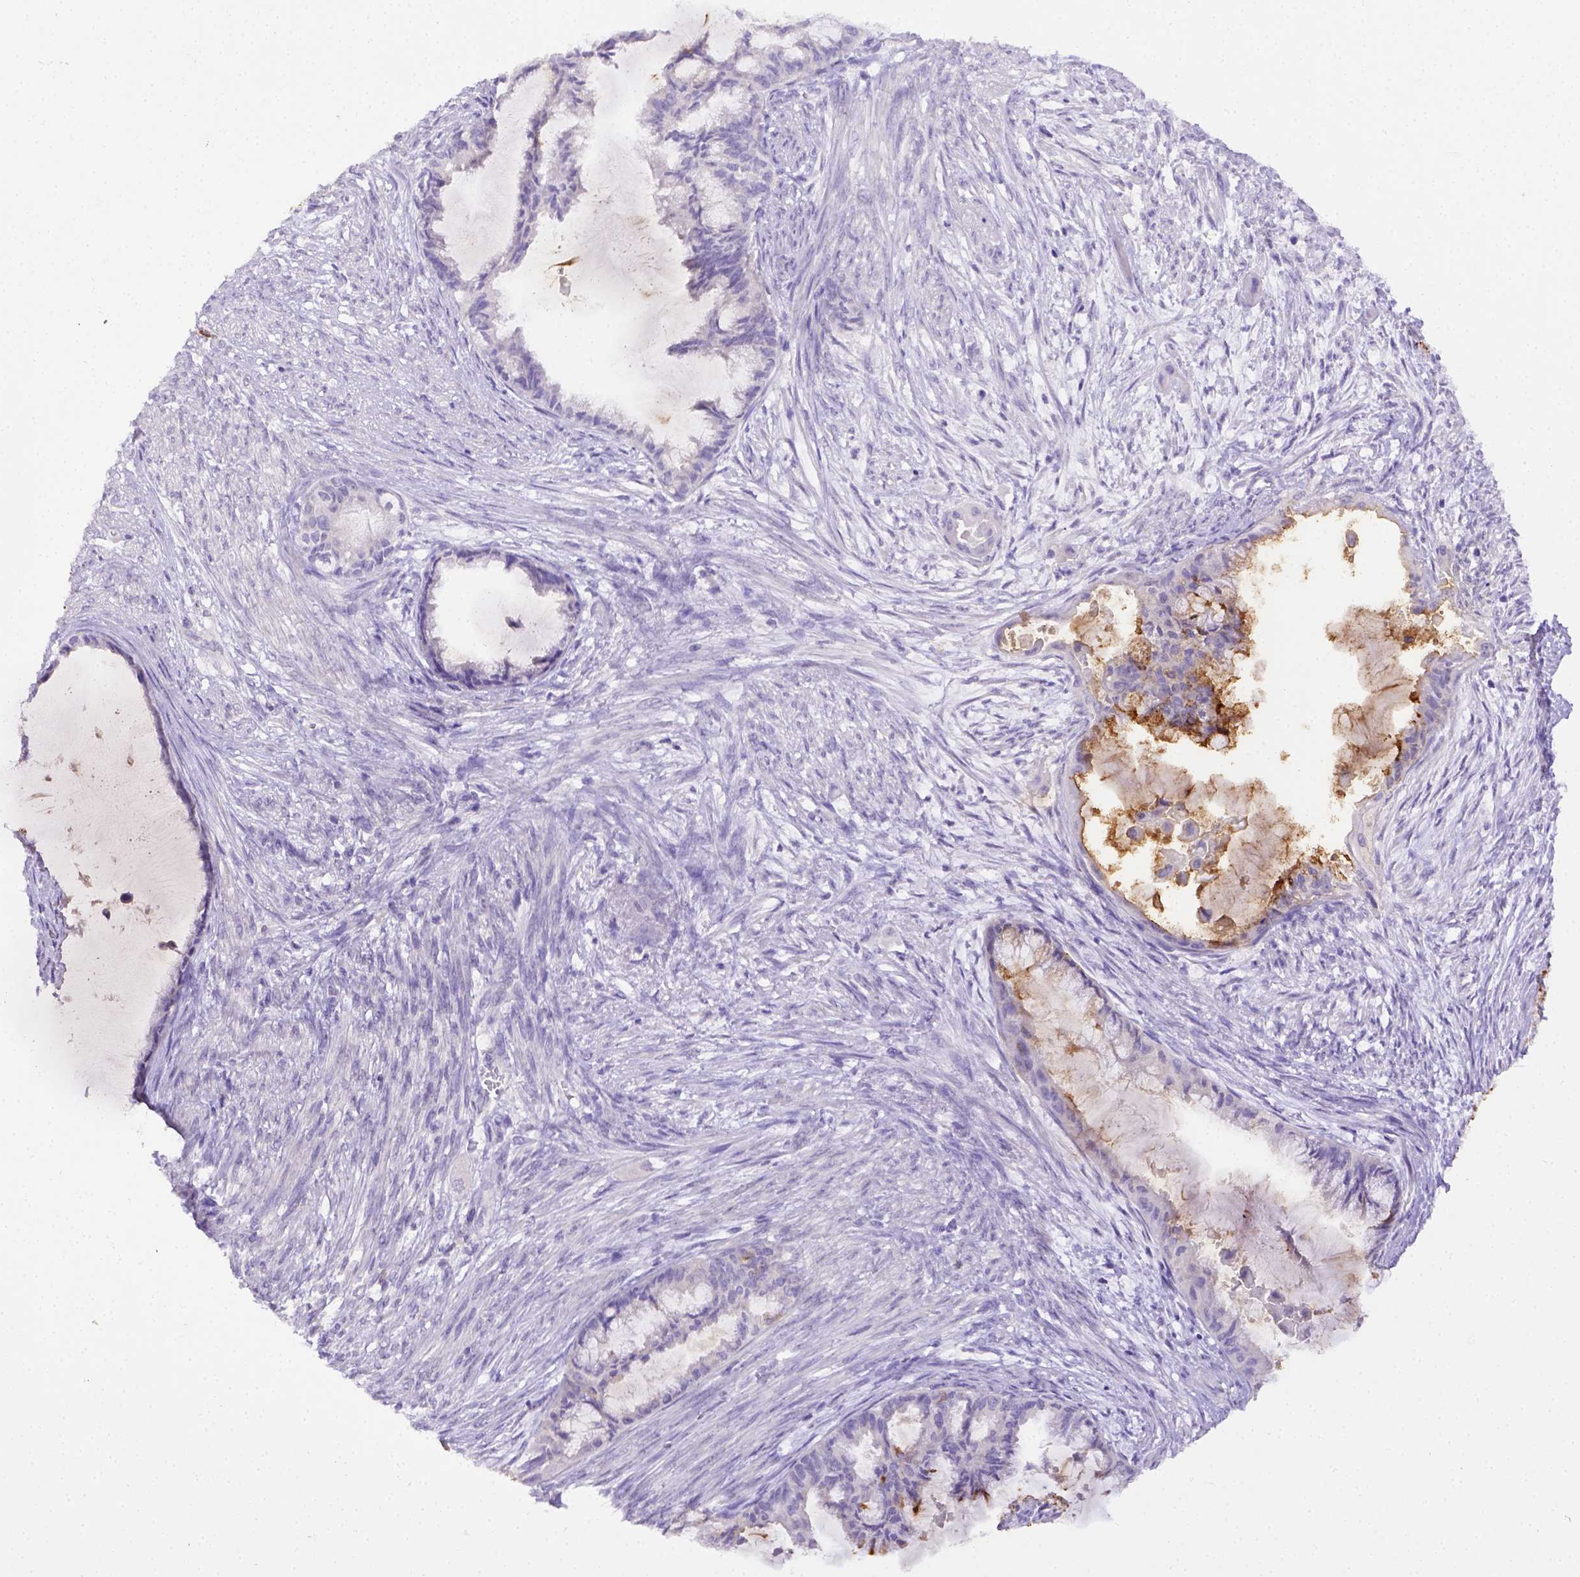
{"staining": {"intensity": "negative", "quantity": "none", "location": "none"}, "tissue": "endometrial cancer", "cell_type": "Tumor cells", "image_type": "cancer", "snomed": [{"axis": "morphology", "description": "Adenocarcinoma, NOS"}, {"axis": "topography", "description": "Endometrium"}], "caption": "Tumor cells show no significant protein positivity in adenocarcinoma (endometrial). The staining is performed using DAB brown chromogen with nuclei counter-stained in using hematoxylin.", "gene": "B3GAT1", "patient": {"sex": "female", "age": 86}}